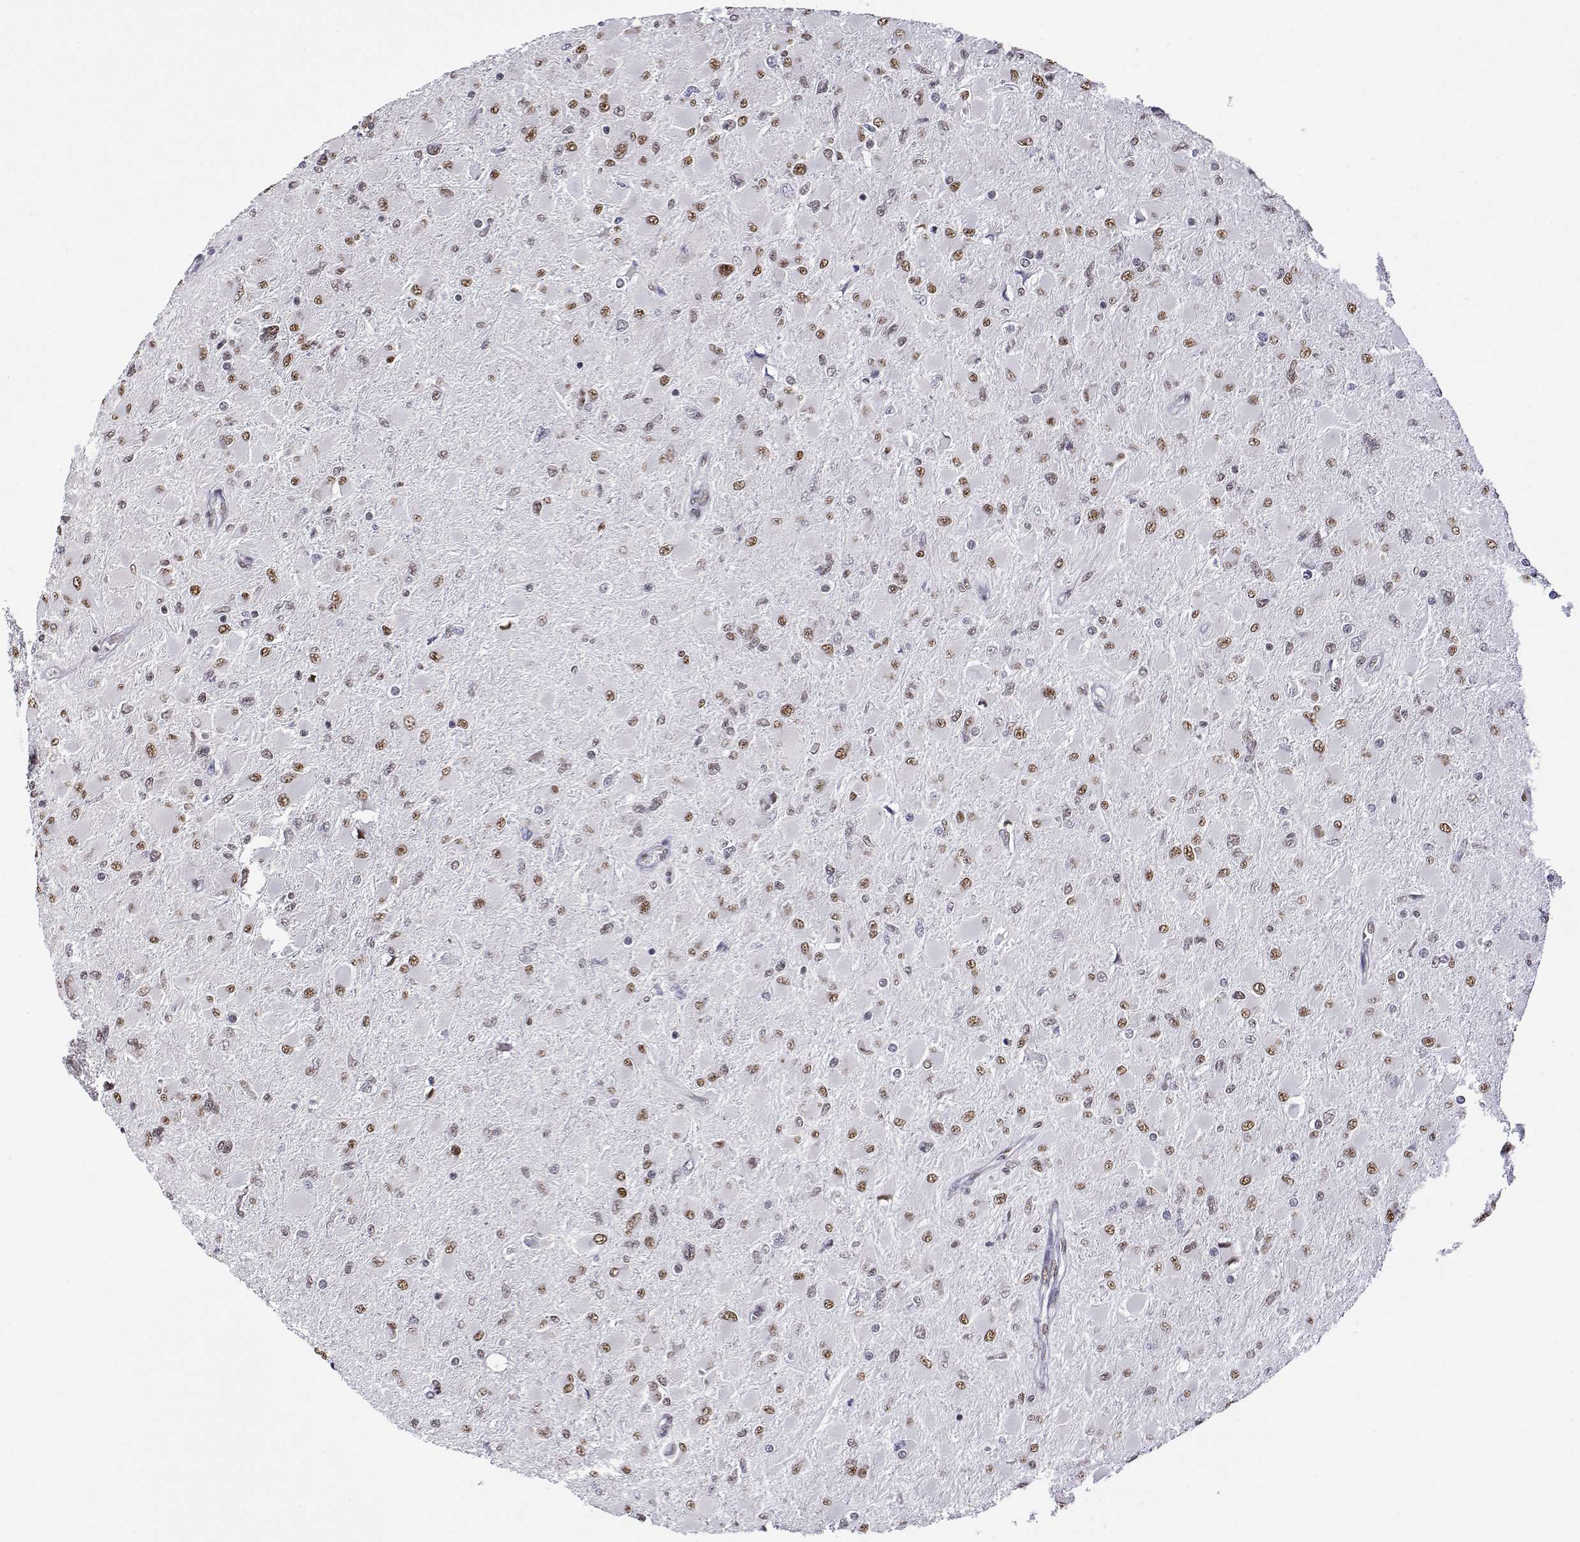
{"staining": {"intensity": "weak", "quantity": "25%-75%", "location": "nuclear"}, "tissue": "glioma", "cell_type": "Tumor cells", "image_type": "cancer", "snomed": [{"axis": "morphology", "description": "Glioma, malignant, High grade"}, {"axis": "topography", "description": "Cerebral cortex"}], "caption": "Protein expression analysis of human glioma reveals weak nuclear expression in about 25%-75% of tumor cells.", "gene": "ADAR", "patient": {"sex": "female", "age": 36}}